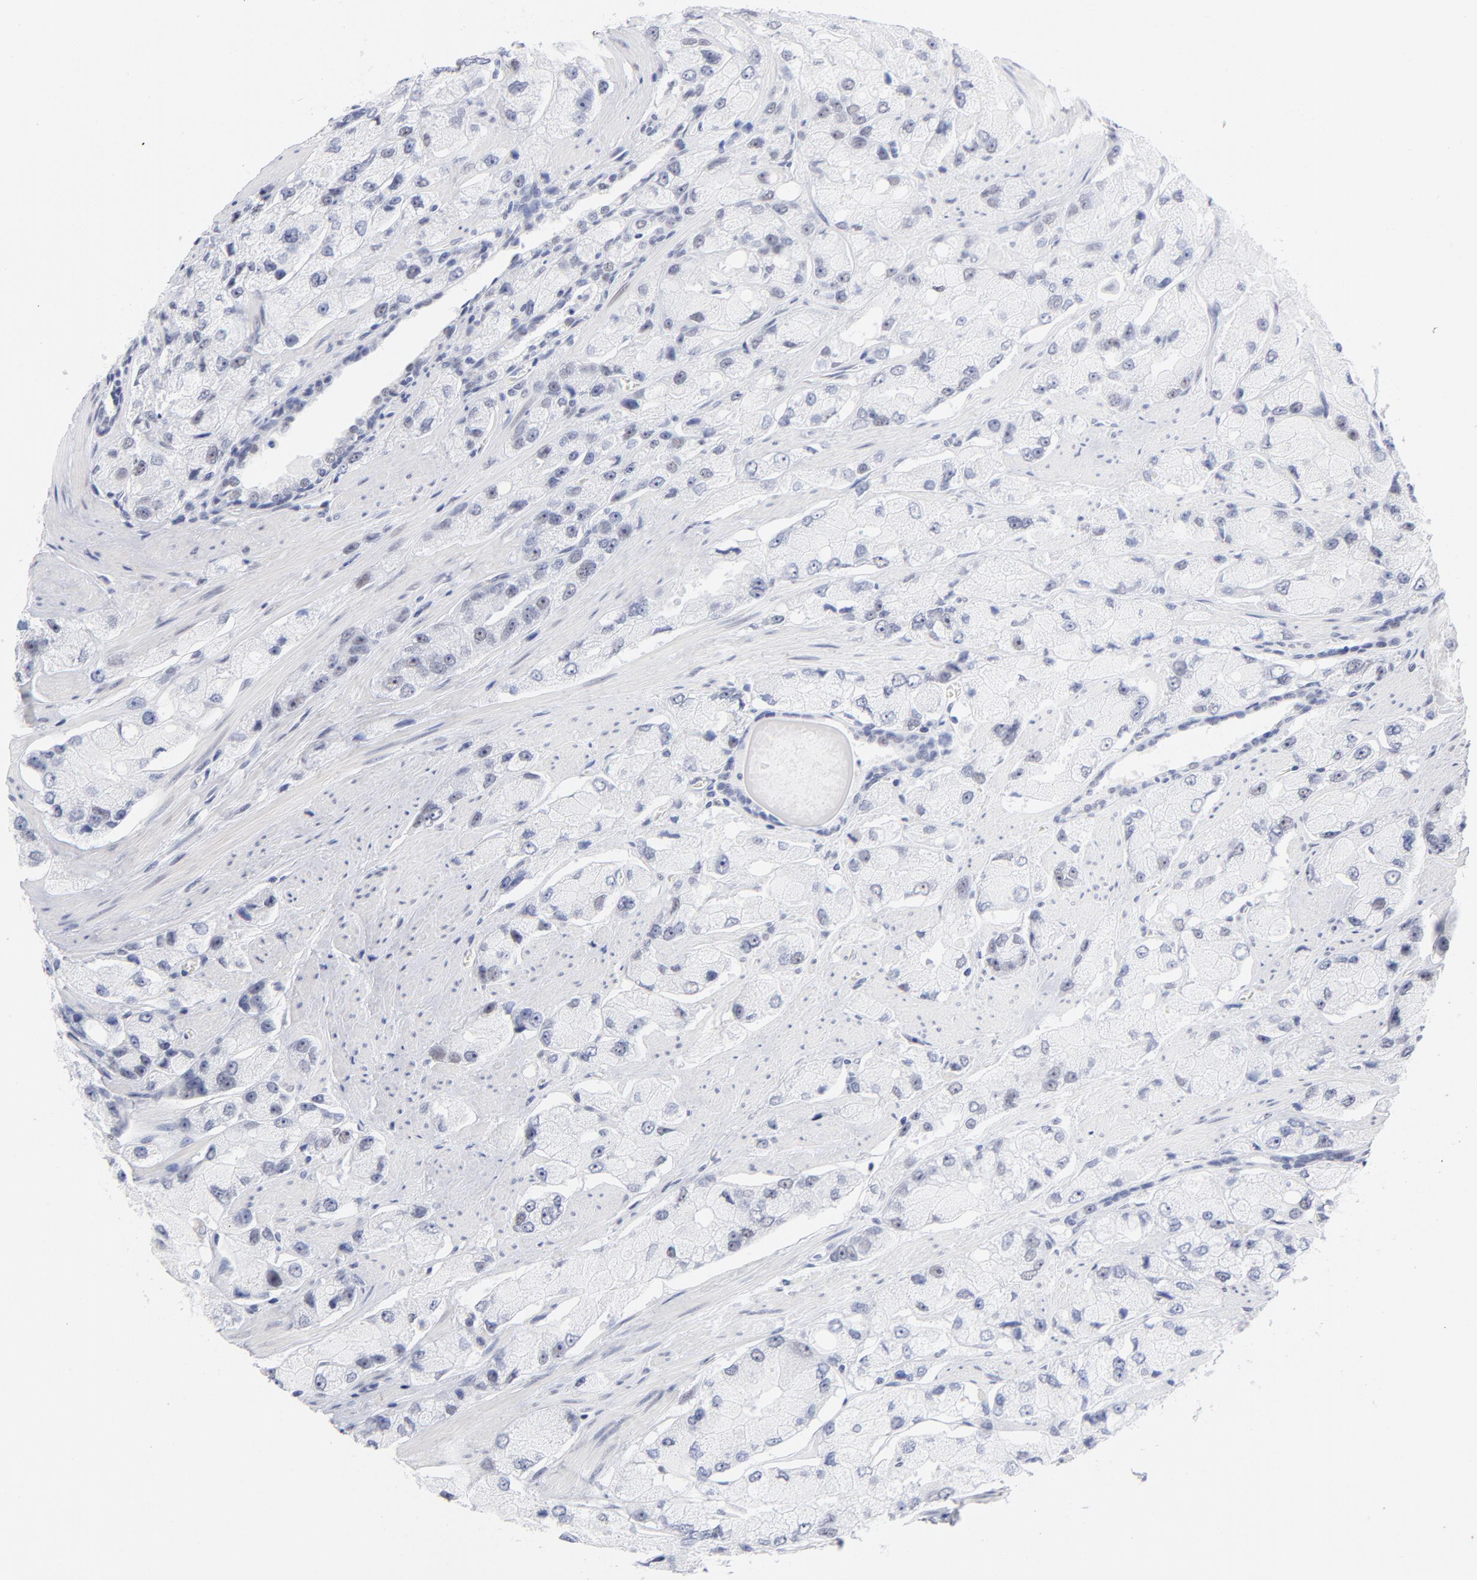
{"staining": {"intensity": "weak", "quantity": "<25%", "location": "nuclear"}, "tissue": "prostate cancer", "cell_type": "Tumor cells", "image_type": "cancer", "snomed": [{"axis": "morphology", "description": "Adenocarcinoma, High grade"}, {"axis": "topography", "description": "Prostate"}], "caption": "This is an IHC photomicrograph of prostate cancer. There is no positivity in tumor cells.", "gene": "SNRPB", "patient": {"sex": "male", "age": 58}}